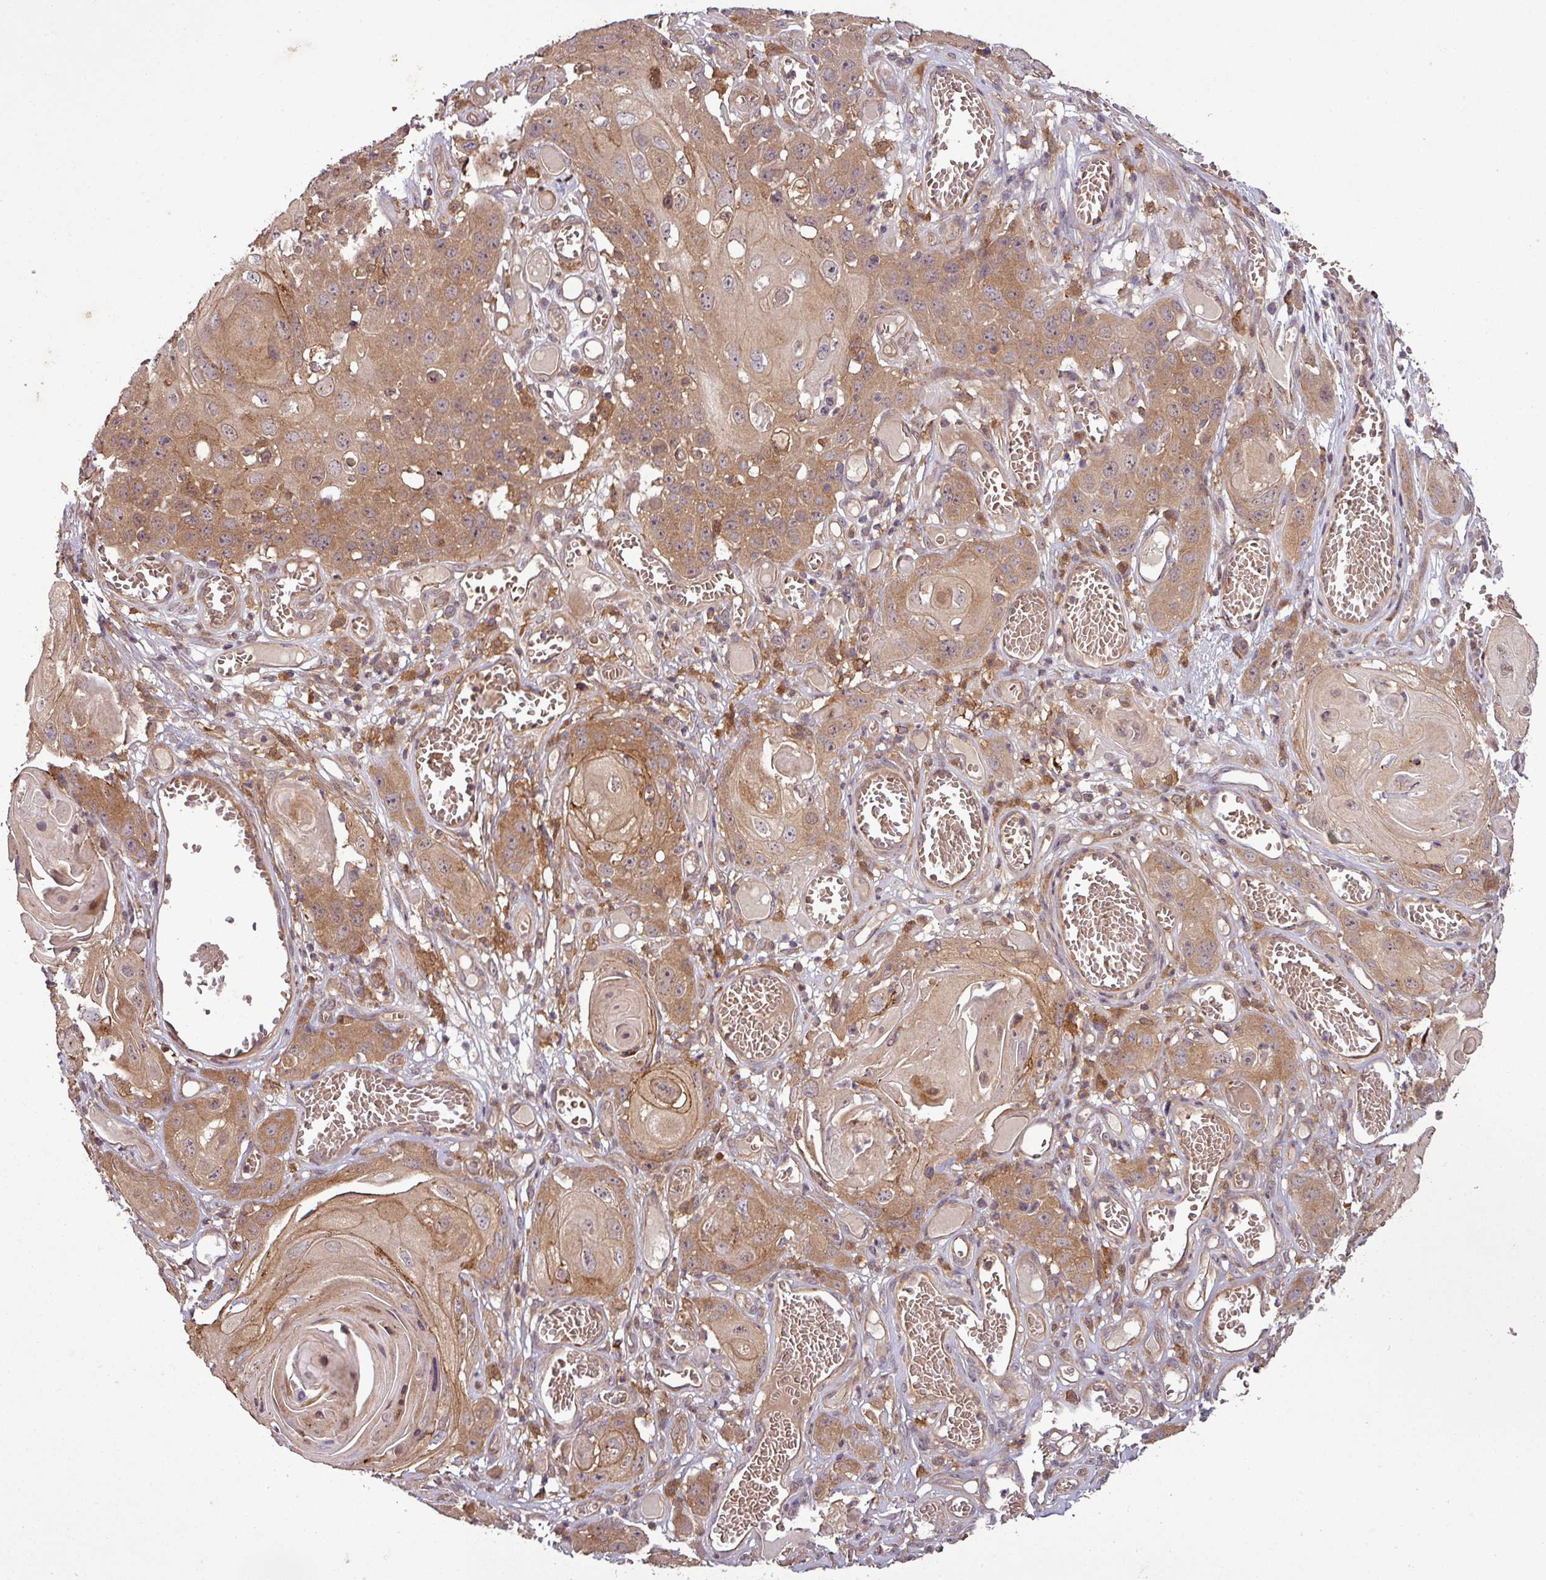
{"staining": {"intensity": "moderate", "quantity": ">75%", "location": "cytoplasmic/membranous"}, "tissue": "skin cancer", "cell_type": "Tumor cells", "image_type": "cancer", "snomed": [{"axis": "morphology", "description": "Squamous cell carcinoma, NOS"}, {"axis": "topography", "description": "Skin"}], "caption": "Immunohistochemistry (IHC) (DAB) staining of skin cancer (squamous cell carcinoma) displays moderate cytoplasmic/membranous protein expression in about >75% of tumor cells.", "gene": "SIRPB2", "patient": {"sex": "male", "age": 55}}